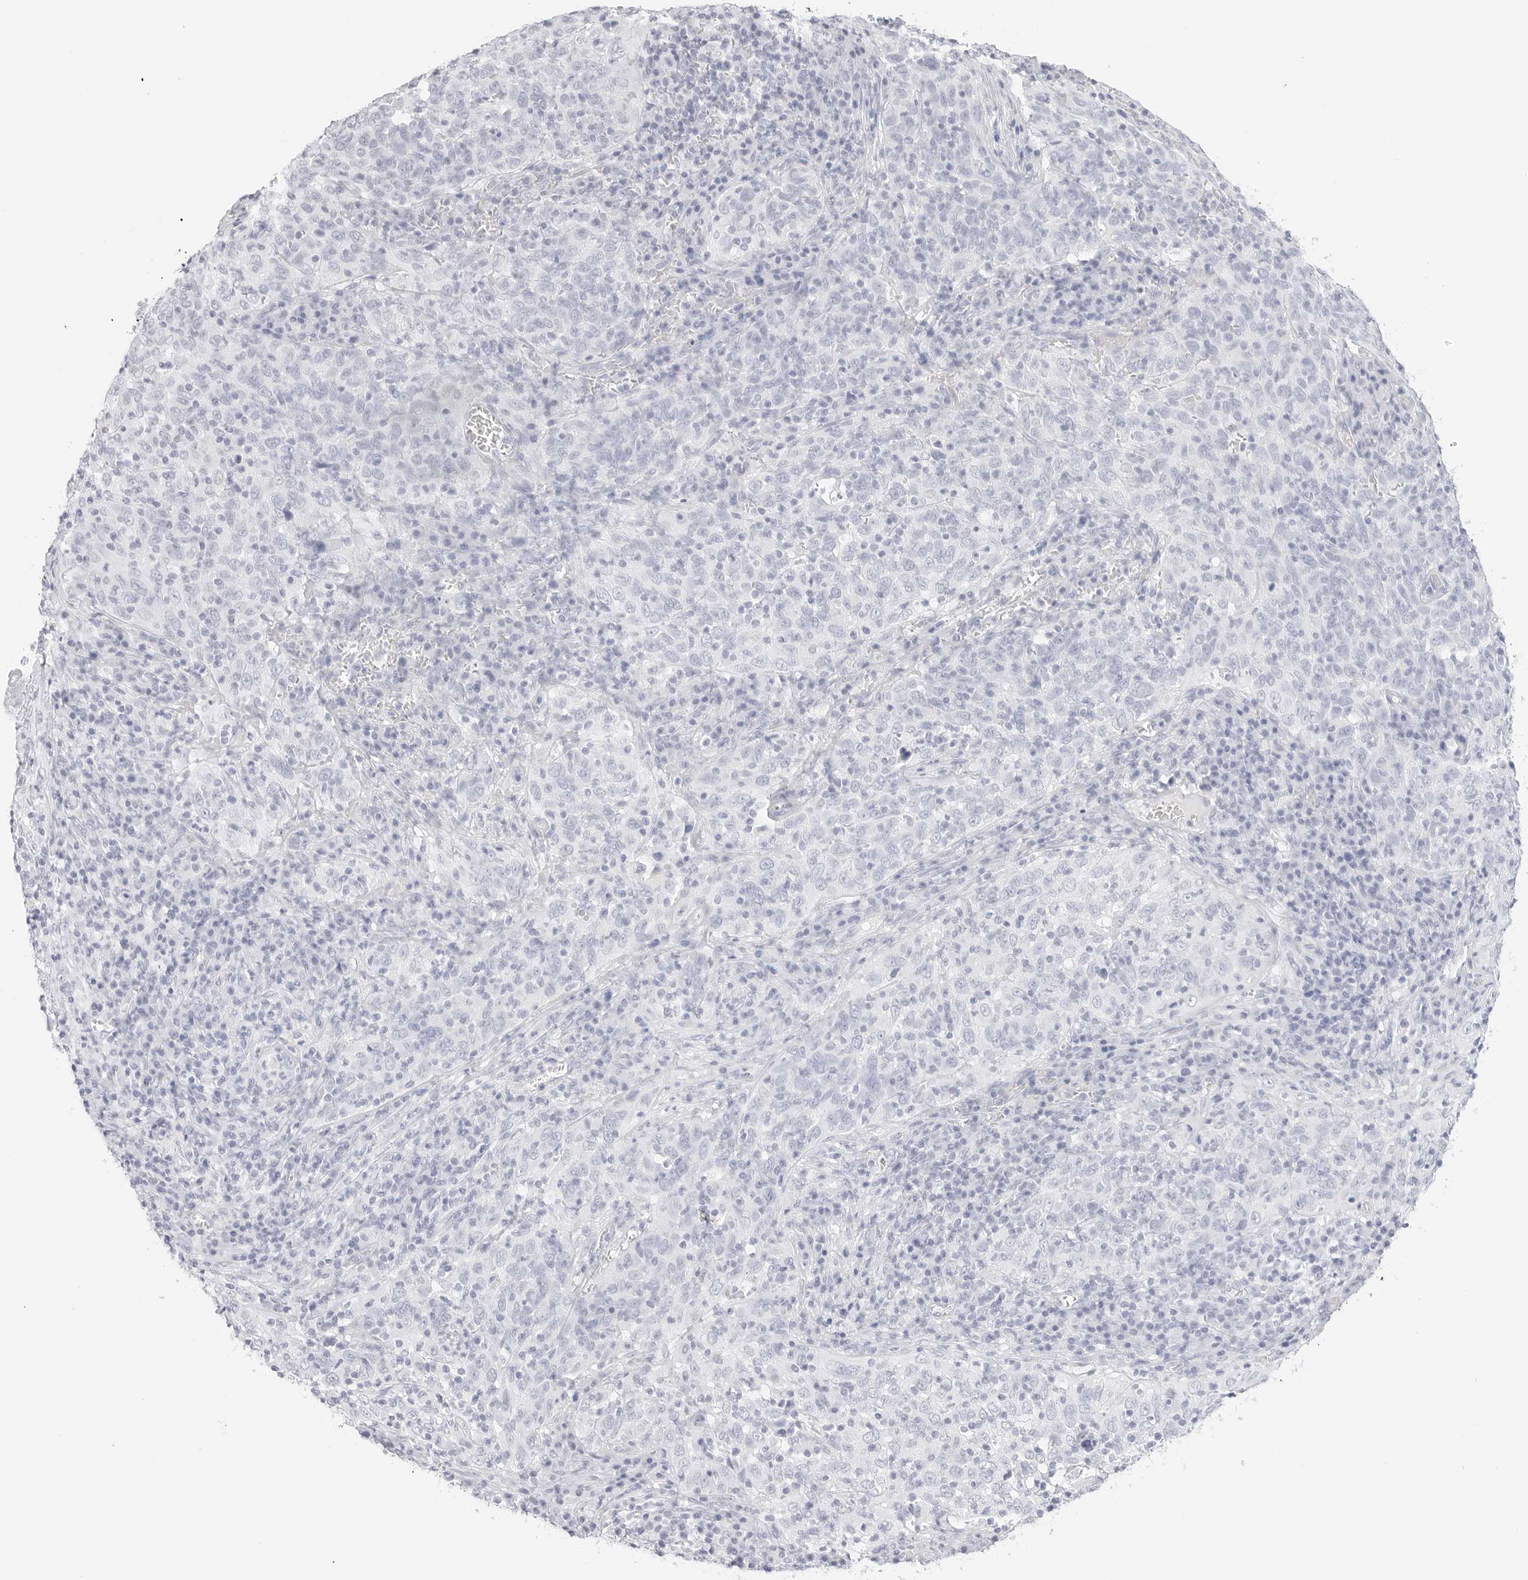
{"staining": {"intensity": "negative", "quantity": "none", "location": "none"}, "tissue": "cervical cancer", "cell_type": "Tumor cells", "image_type": "cancer", "snomed": [{"axis": "morphology", "description": "Squamous cell carcinoma, NOS"}, {"axis": "topography", "description": "Cervix"}], "caption": "This is an IHC micrograph of cervical cancer. There is no positivity in tumor cells.", "gene": "TFF2", "patient": {"sex": "female", "age": 46}}